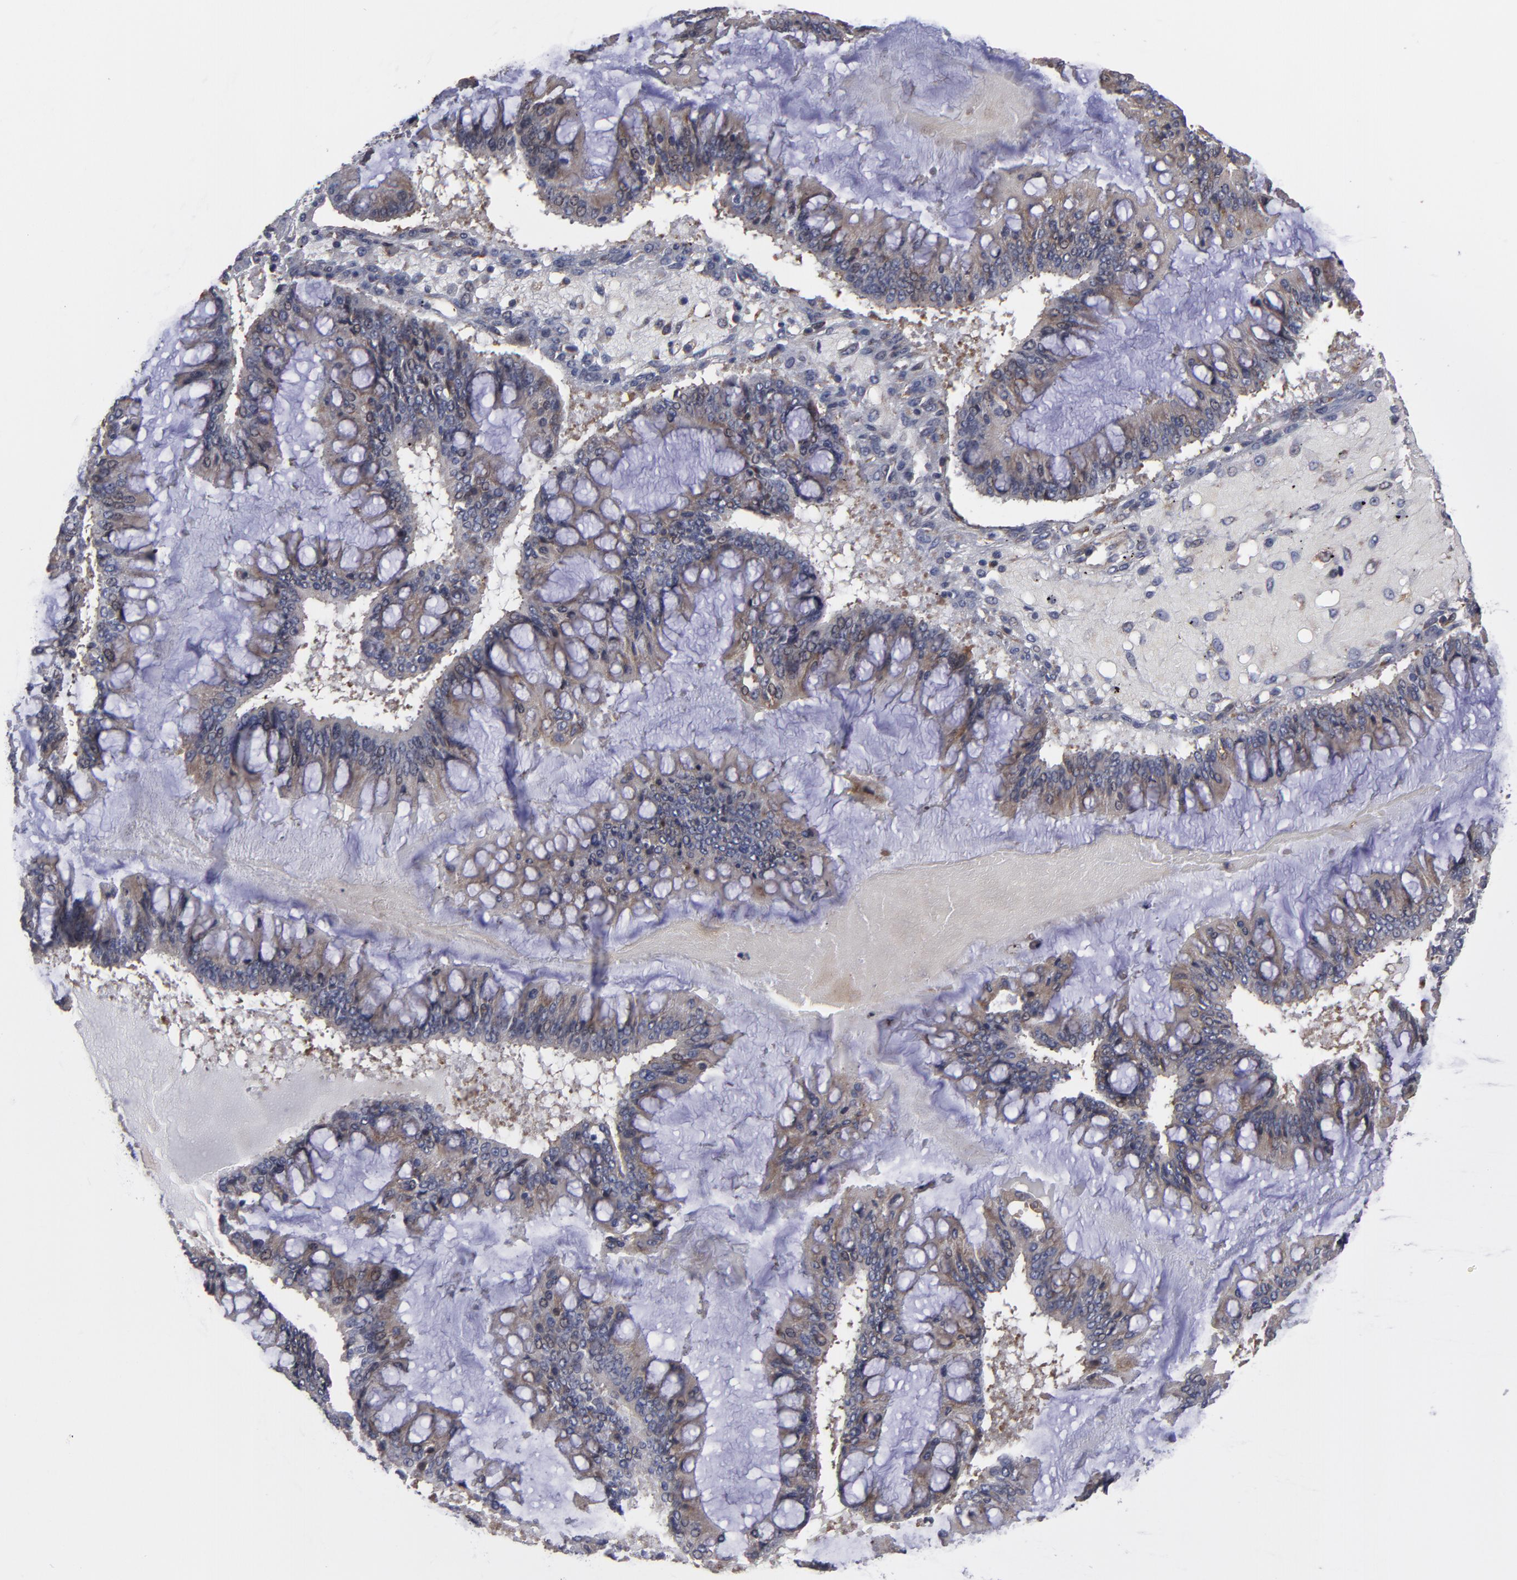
{"staining": {"intensity": "moderate", "quantity": ">75%", "location": "cytoplasmic/membranous"}, "tissue": "ovarian cancer", "cell_type": "Tumor cells", "image_type": "cancer", "snomed": [{"axis": "morphology", "description": "Cystadenocarcinoma, mucinous, NOS"}, {"axis": "topography", "description": "Ovary"}], "caption": "Protein expression analysis of ovarian cancer (mucinous cystadenocarcinoma) shows moderate cytoplasmic/membranous positivity in approximately >75% of tumor cells. (IHC, brightfield microscopy, high magnification).", "gene": "SND1", "patient": {"sex": "female", "age": 73}}